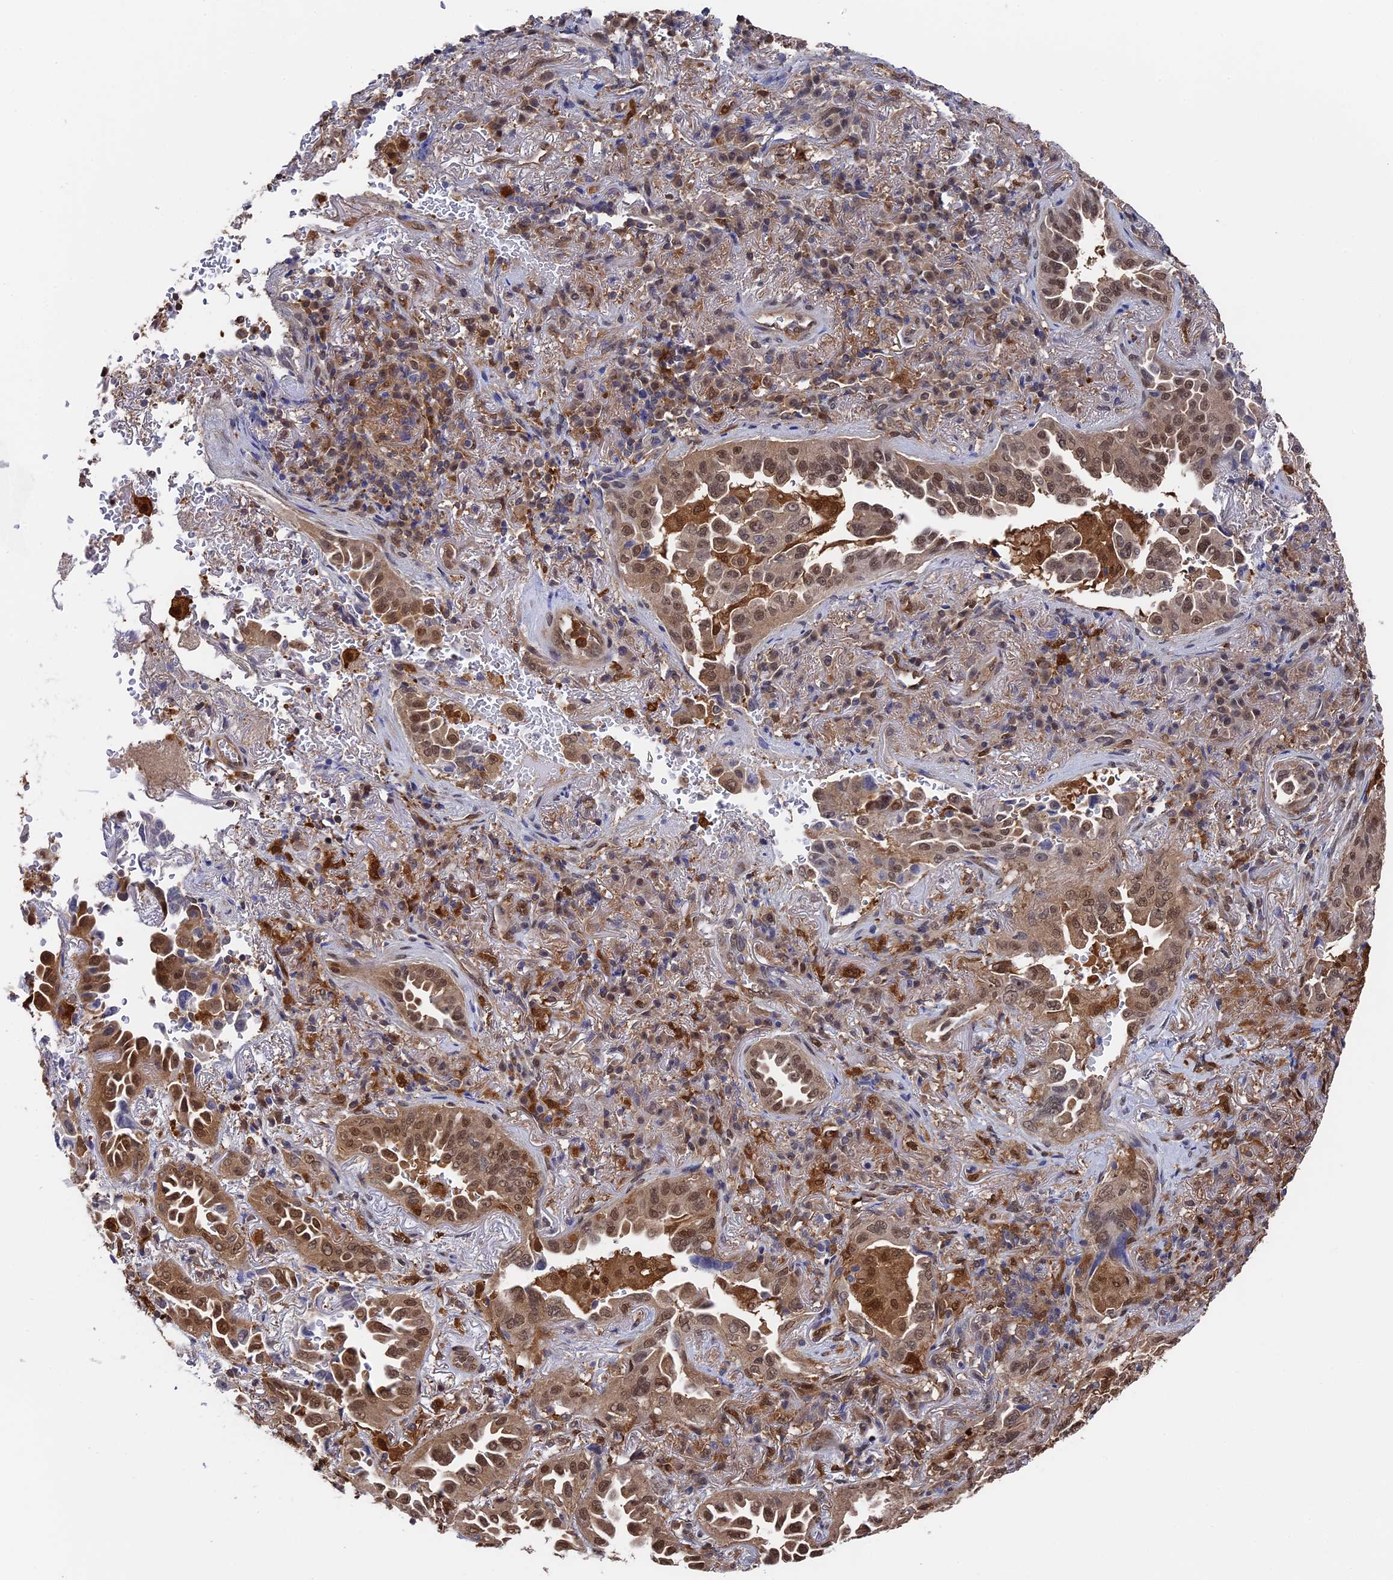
{"staining": {"intensity": "moderate", "quantity": ">75%", "location": "cytoplasmic/membranous,nuclear"}, "tissue": "lung cancer", "cell_type": "Tumor cells", "image_type": "cancer", "snomed": [{"axis": "morphology", "description": "Adenocarcinoma, NOS"}, {"axis": "topography", "description": "Lung"}], "caption": "Human lung cancer (adenocarcinoma) stained with a protein marker demonstrates moderate staining in tumor cells.", "gene": "RNH1", "patient": {"sex": "female", "age": 69}}